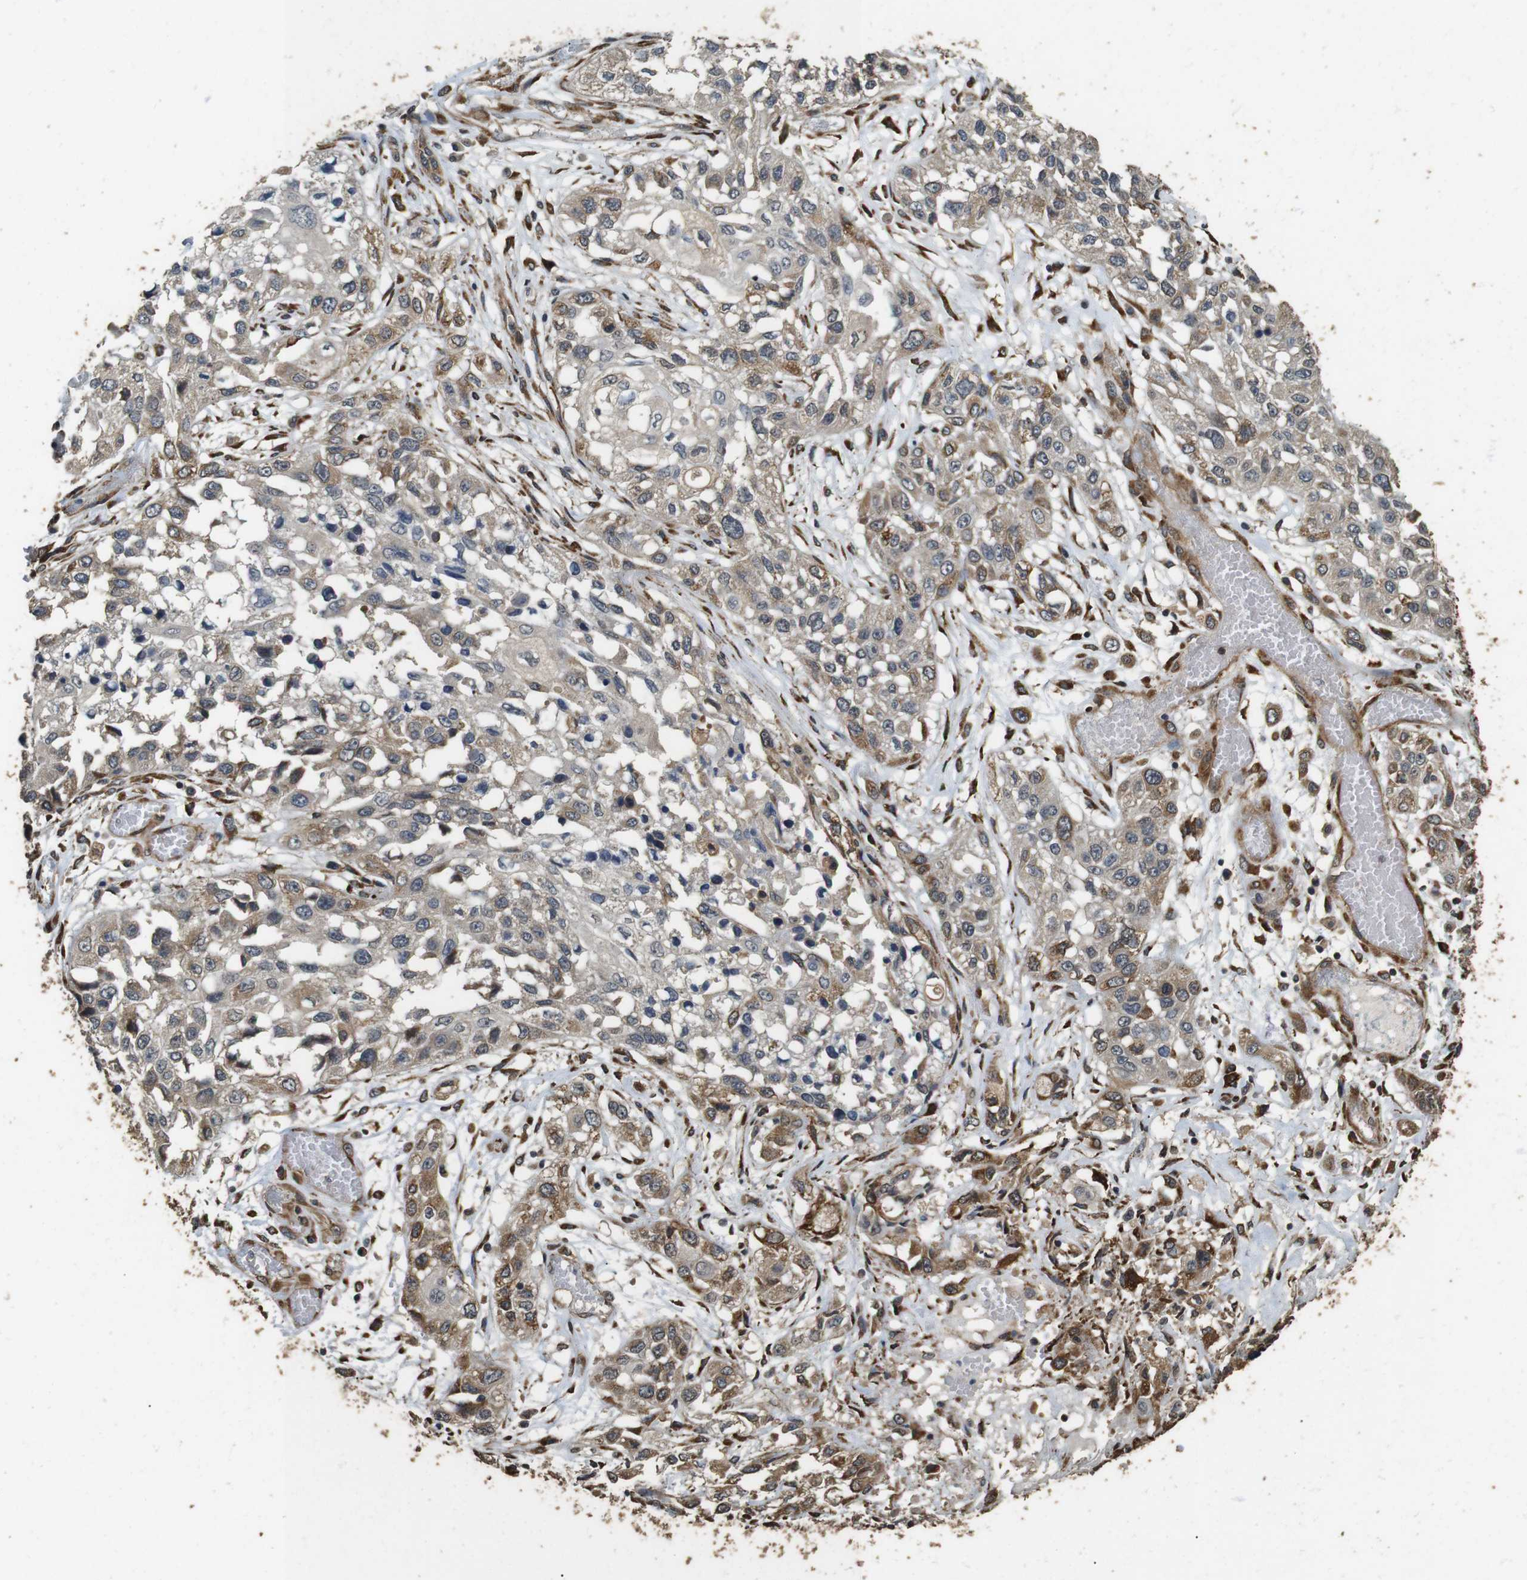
{"staining": {"intensity": "moderate", "quantity": "25%-75%", "location": "cytoplasmic/membranous"}, "tissue": "lung cancer", "cell_type": "Tumor cells", "image_type": "cancer", "snomed": [{"axis": "morphology", "description": "Squamous cell carcinoma, NOS"}, {"axis": "topography", "description": "Lung"}], "caption": "Squamous cell carcinoma (lung) stained for a protein (brown) exhibits moderate cytoplasmic/membranous positive positivity in approximately 25%-75% of tumor cells.", "gene": "CNPY4", "patient": {"sex": "male", "age": 71}}